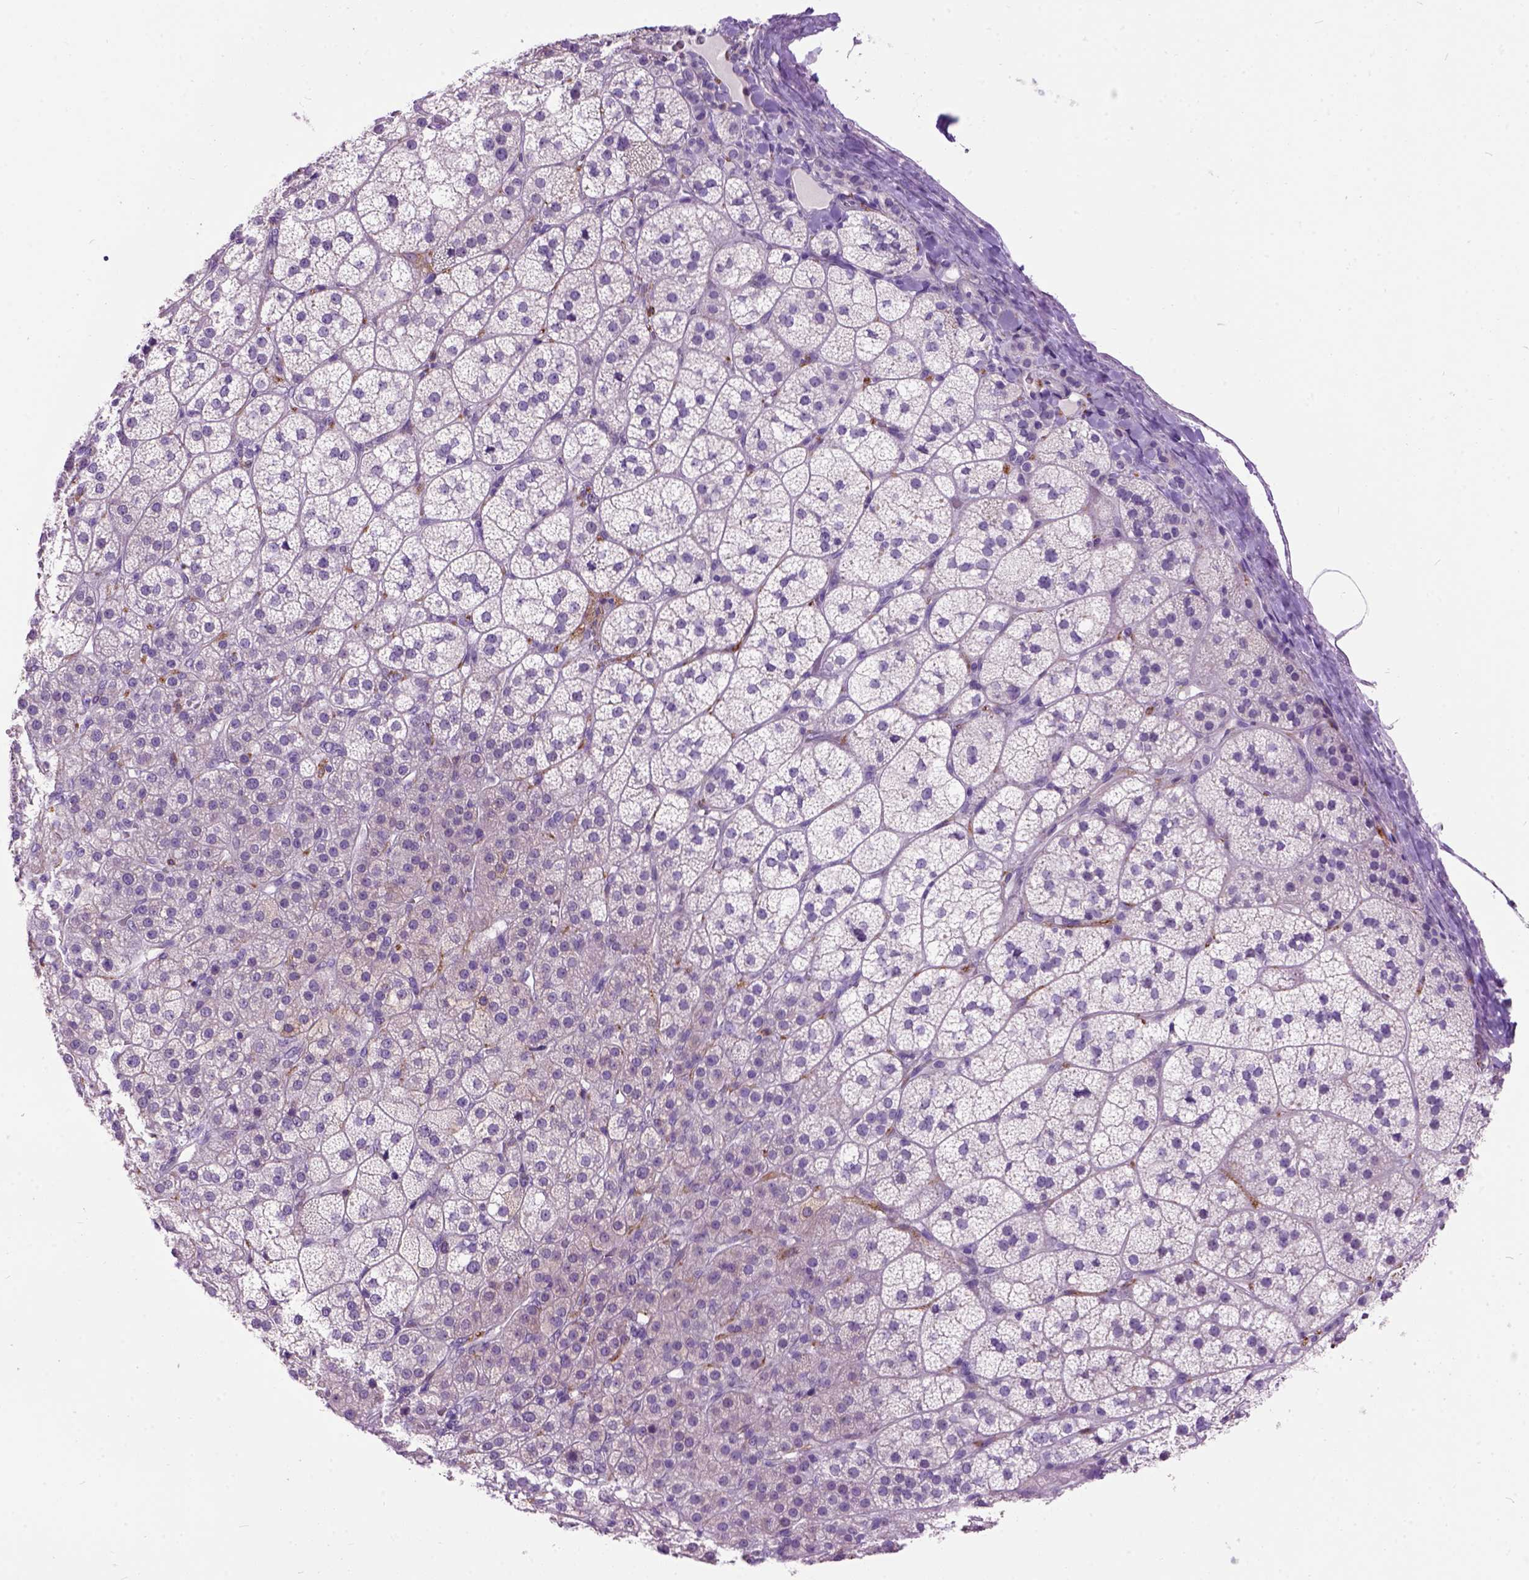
{"staining": {"intensity": "negative", "quantity": "none", "location": "none"}, "tissue": "adrenal gland", "cell_type": "Glandular cells", "image_type": "normal", "snomed": [{"axis": "morphology", "description": "Normal tissue, NOS"}, {"axis": "topography", "description": "Adrenal gland"}], "caption": "Immunohistochemistry photomicrograph of benign adrenal gland stained for a protein (brown), which displays no expression in glandular cells.", "gene": "MAPT", "patient": {"sex": "female", "age": 60}}